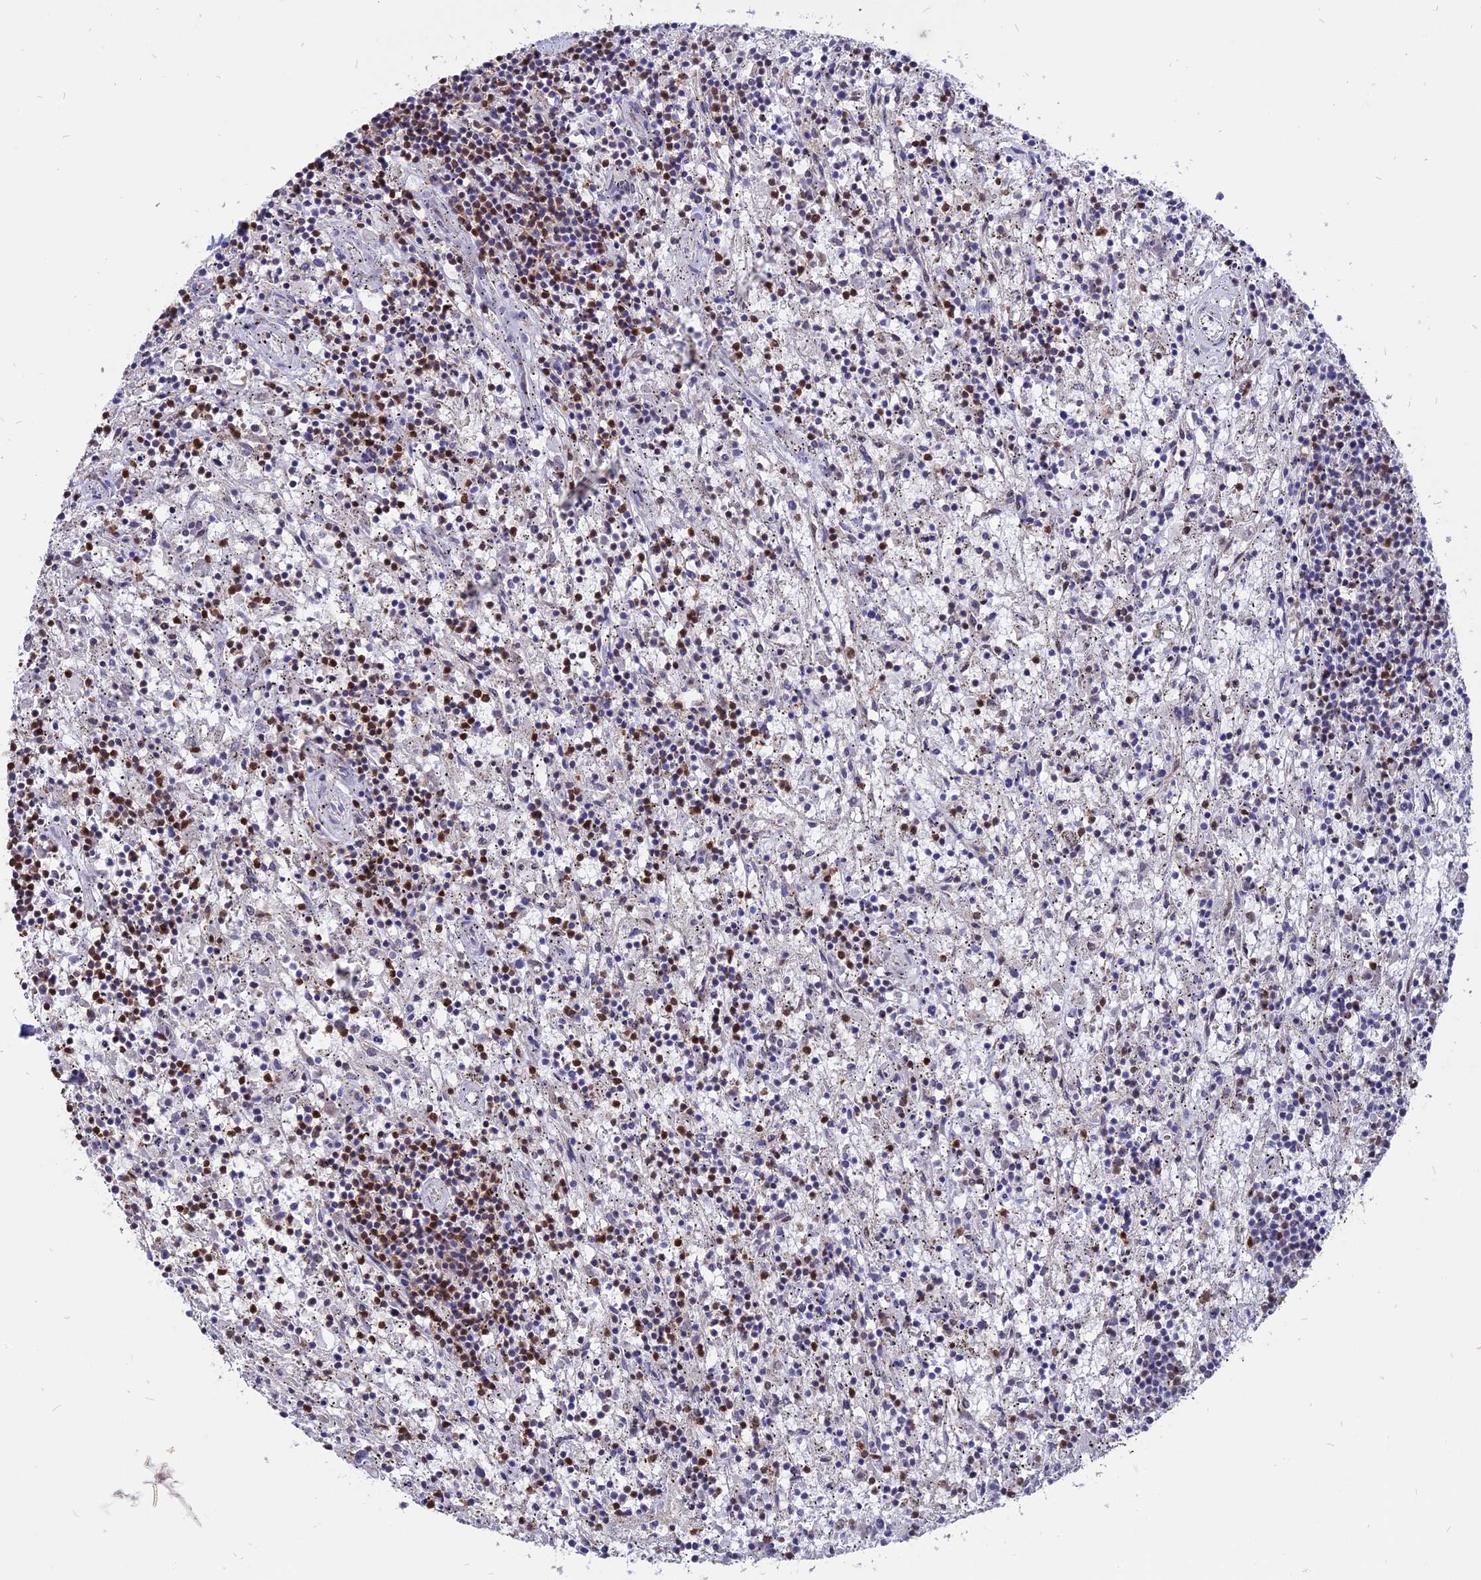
{"staining": {"intensity": "moderate", "quantity": "25%-75%", "location": "nuclear"}, "tissue": "lymphoma", "cell_type": "Tumor cells", "image_type": "cancer", "snomed": [{"axis": "morphology", "description": "Malignant lymphoma, non-Hodgkin's type, Low grade"}, {"axis": "topography", "description": "Spleen"}], "caption": "There is medium levels of moderate nuclear expression in tumor cells of lymphoma, as demonstrated by immunohistochemical staining (brown color).", "gene": "TMEM263", "patient": {"sex": "male", "age": 76}}